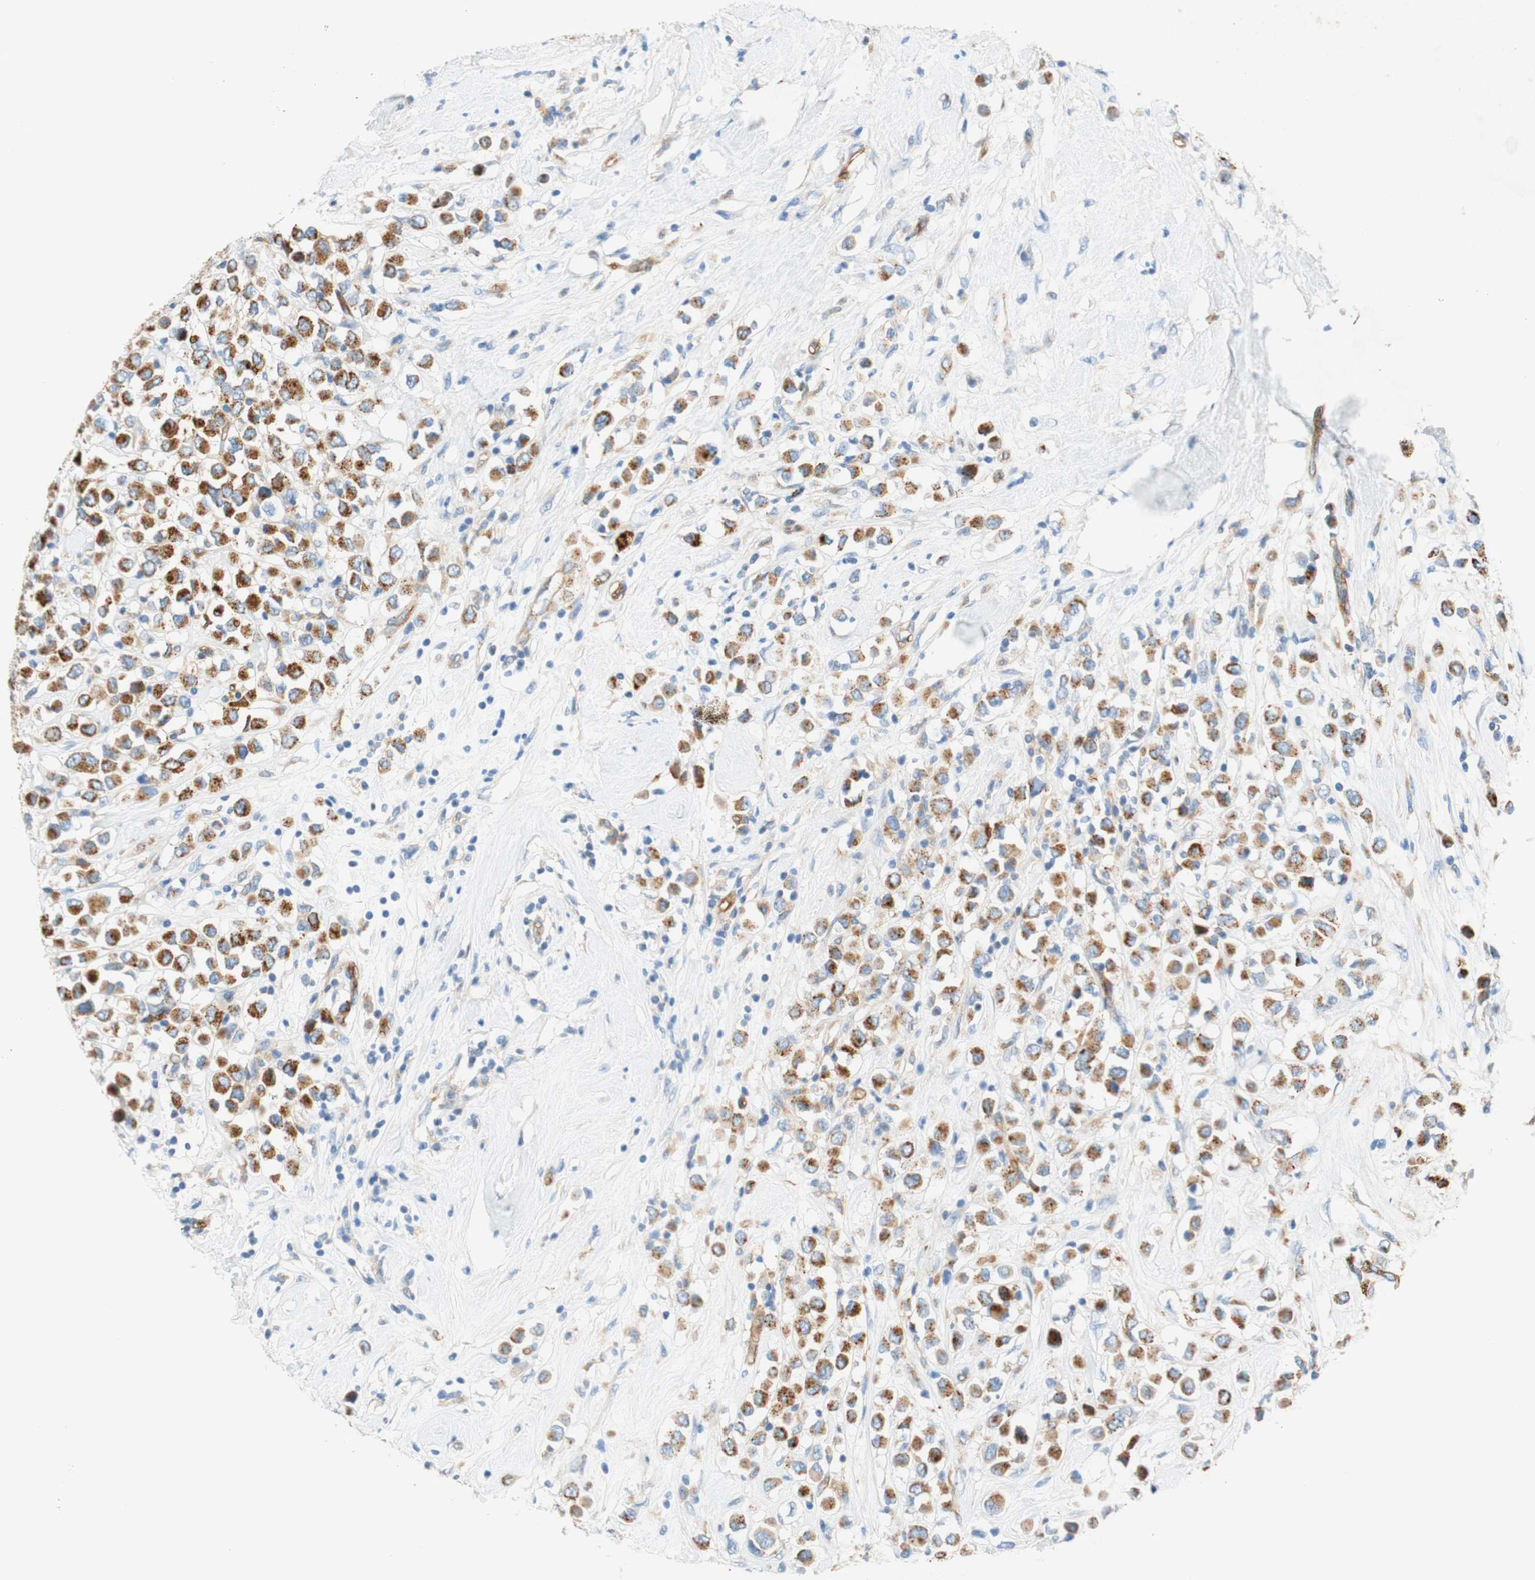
{"staining": {"intensity": "strong", "quantity": ">75%", "location": "cytoplasmic/membranous"}, "tissue": "breast cancer", "cell_type": "Tumor cells", "image_type": "cancer", "snomed": [{"axis": "morphology", "description": "Duct carcinoma"}, {"axis": "topography", "description": "Breast"}], "caption": "A brown stain labels strong cytoplasmic/membranous positivity of a protein in intraductal carcinoma (breast) tumor cells. Using DAB (brown) and hematoxylin (blue) stains, captured at high magnification using brightfield microscopy.", "gene": "STOM", "patient": {"sex": "female", "age": 61}}